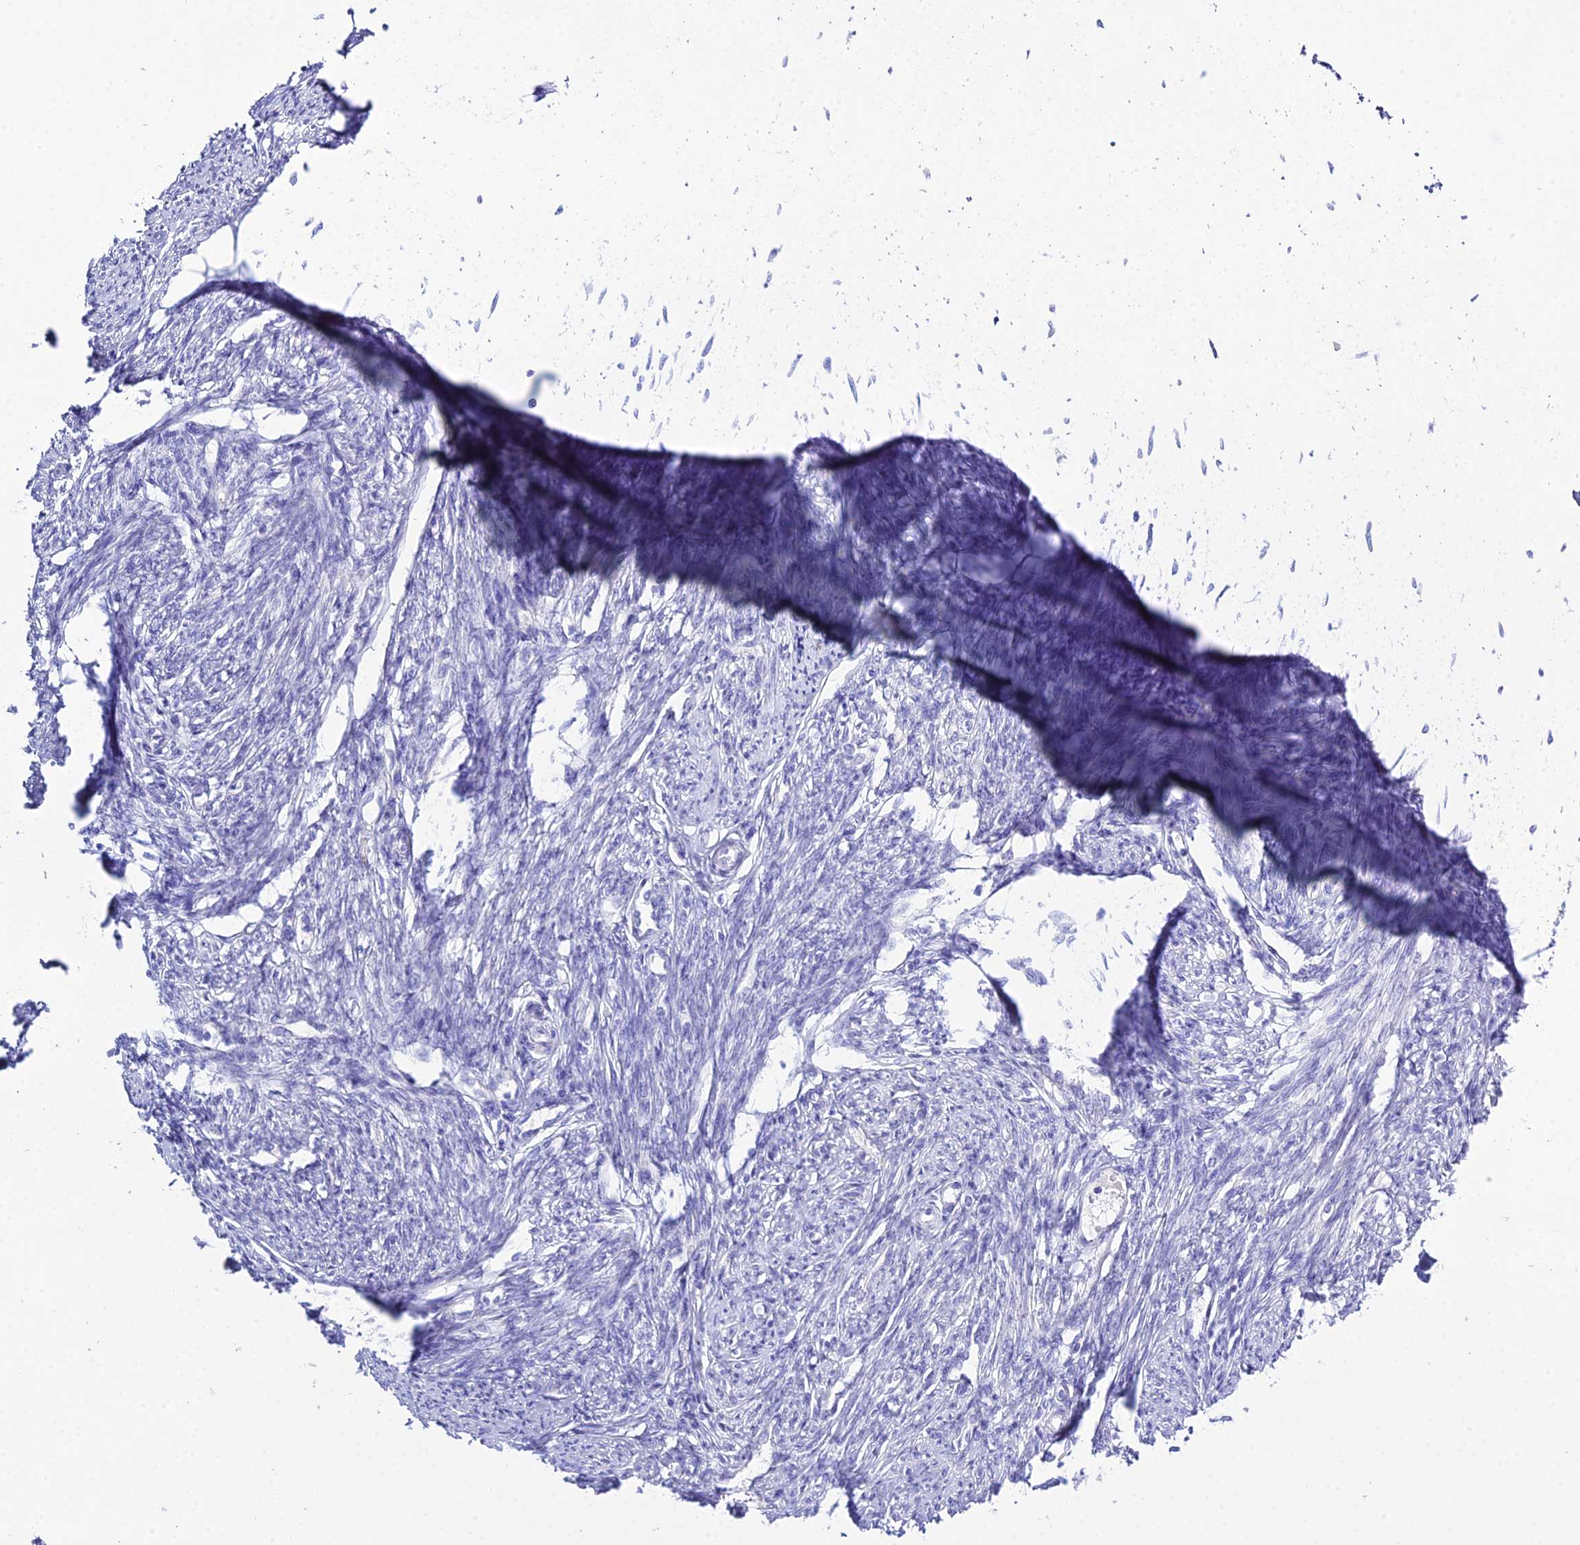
{"staining": {"intensity": "negative", "quantity": "none", "location": "none"}, "tissue": "smooth muscle", "cell_type": "Smooth muscle cells", "image_type": "normal", "snomed": [{"axis": "morphology", "description": "Normal tissue, NOS"}, {"axis": "topography", "description": "Smooth muscle"}, {"axis": "topography", "description": "Uterus"}], "caption": "A micrograph of human smooth muscle is negative for staining in smooth muscle cells.", "gene": "OR1Q1", "patient": {"sex": "female", "age": 59}}